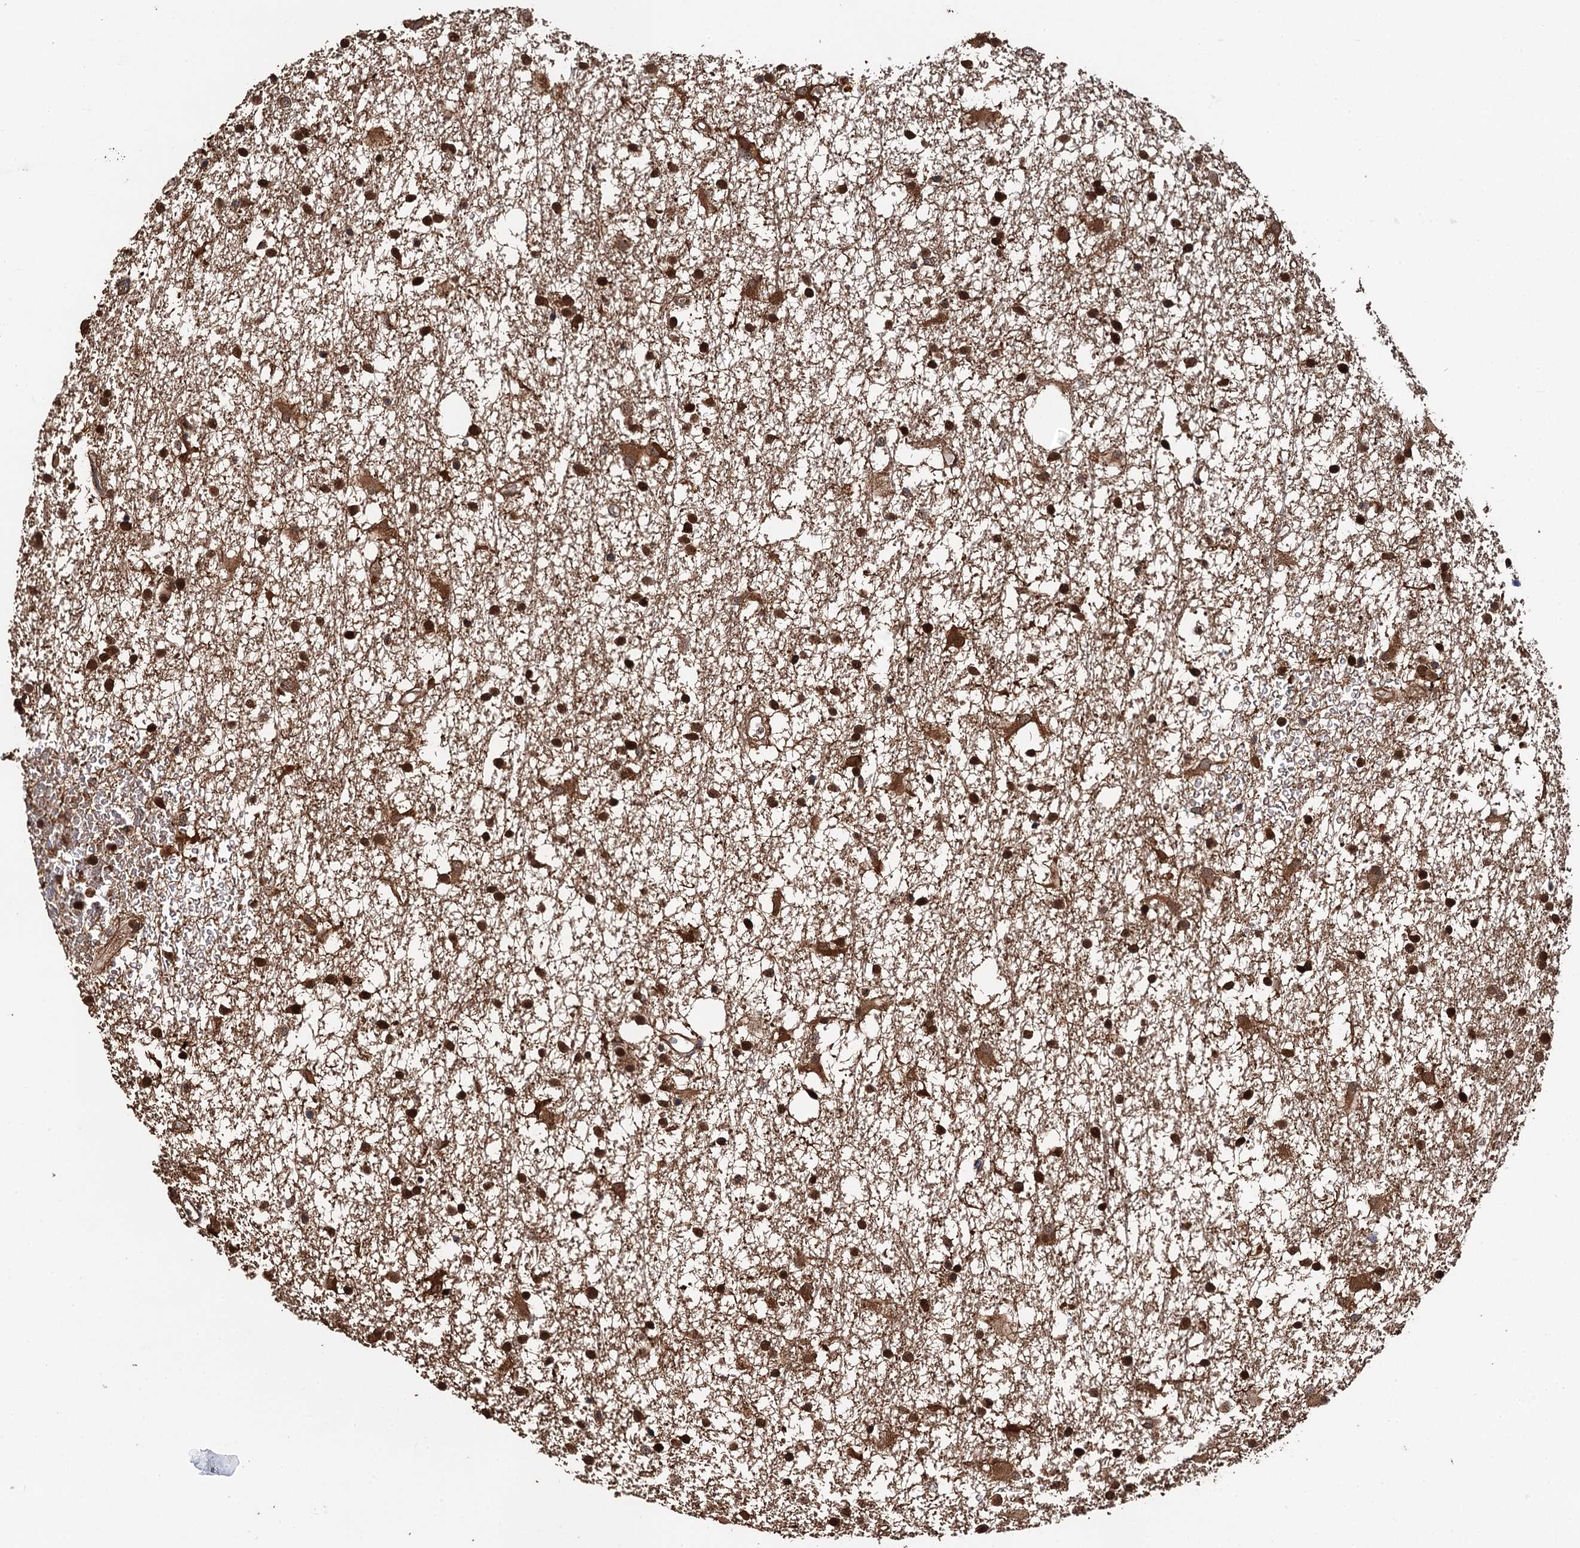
{"staining": {"intensity": "strong", "quantity": ">75%", "location": "cytoplasmic/membranous,nuclear"}, "tissue": "glioma", "cell_type": "Tumor cells", "image_type": "cancer", "snomed": [{"axis": "morphology", "description": "Glioma, malignant, High grade"}, {"axis": "topography", "description": "Brain"}], "caption": "DAB (3,3'-diaminobenzidine) immunohistochemical staining of glioma reveals strong cytoplasmic/membranous and nuclear protein expression in approximately >75% of tumor cells.", "gene": "MIER2", "patient": {"sex": "male", "age": 77}}